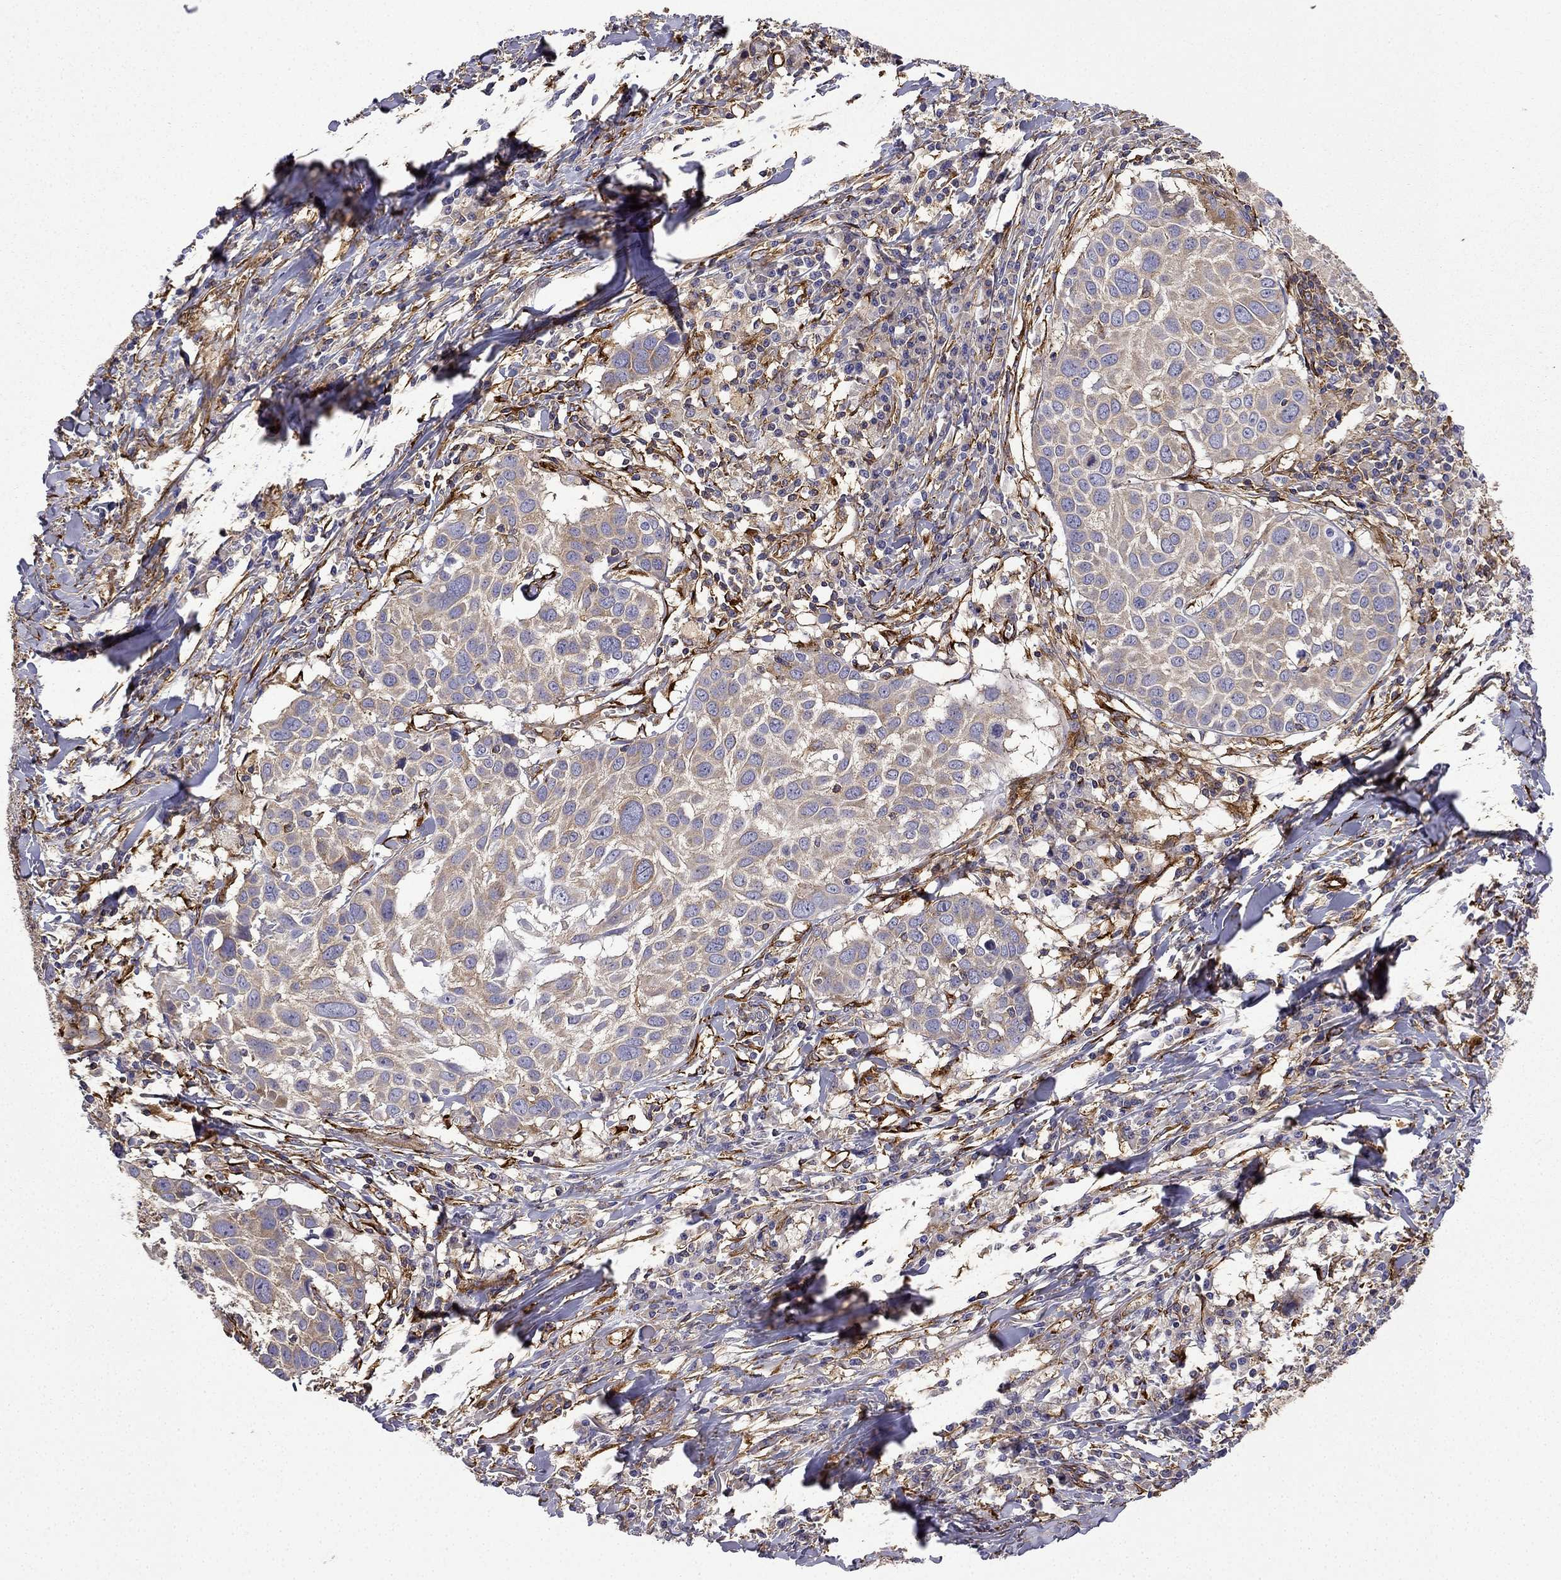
{"staining": {"intensity": "weak", "quantity": ">75%", "location": "cytoplasmic/membranous"}, "tissue": "lung cancer", "cell_type": "Tumor cells", "image_type": "cancer", "snomed": [{"axis": "morphology", "description": "Squamous cell carcinoma, NOS"}, {"axis": "topography", "description": "Lung"}], "caption": "This image shows squamous cell carcinoma (lung) stained with immunohistochemistry (IHC) to label a protein in brown. The cytoplasmic/membranous of tumor cells show weak positivity for the protein. Nuclei are counter-stained blue.", "gene": "MAP4", "patient": {"sex": "male", "age": 57}}